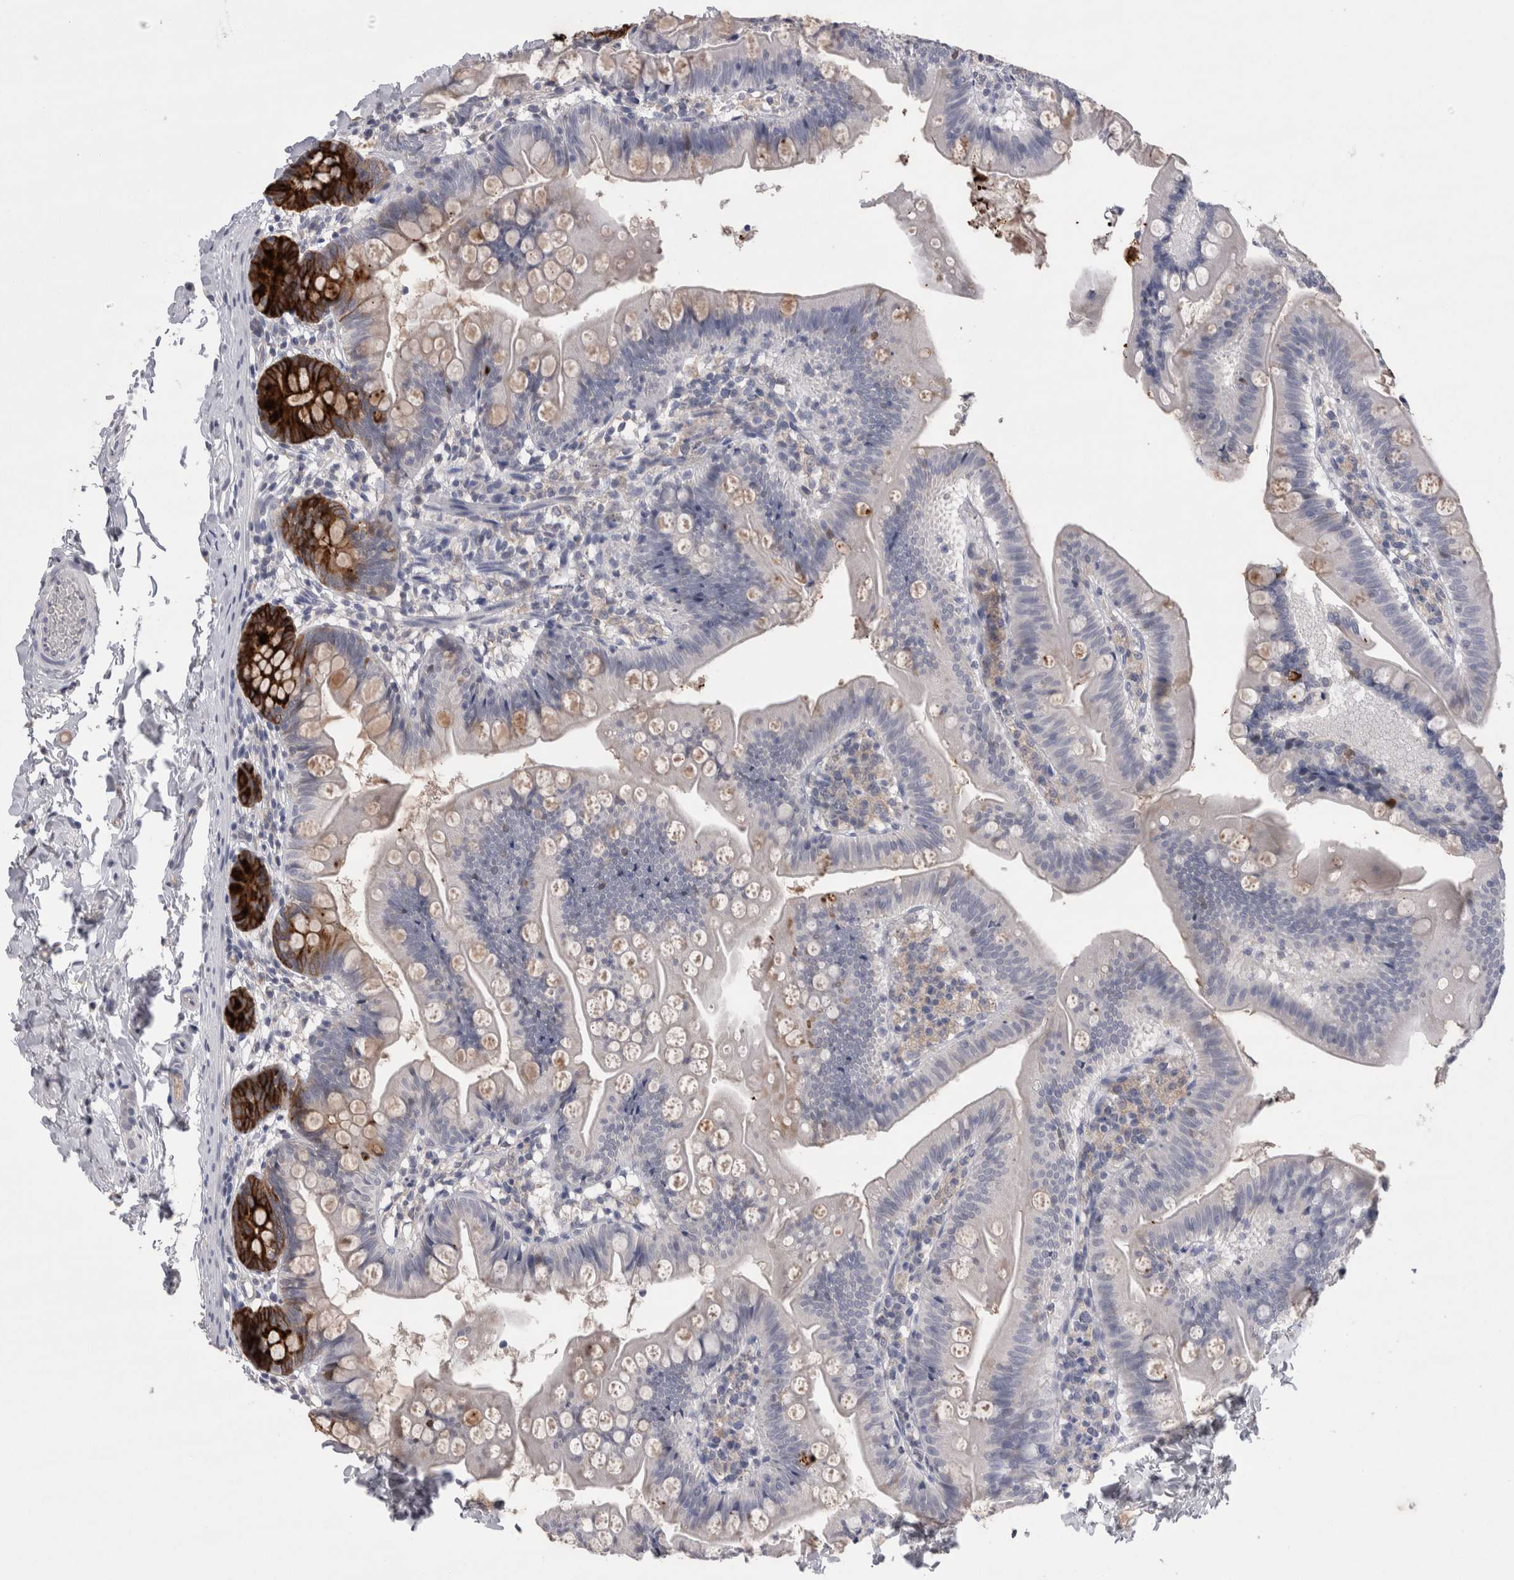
{"staining": {"intensity": "strong", "quantity": "25%-75%", "location": "cytoplasmic/membranous"}, "tissue": "small intestine", "cell_type": "Glandular cells", "image_type": "normal", "snomed": [{"axis": "morphology", "description": "Normal tissue, NOS"}, {"axis": "topography", "description": "Small intestine"}], "caption": "A brown stain highlights strong cytoplasmic/membranous expression of a protein in glandular cells of normal small intestine.", "gene": "REG1A", "patient": {"sex": "male", "age": 7}}